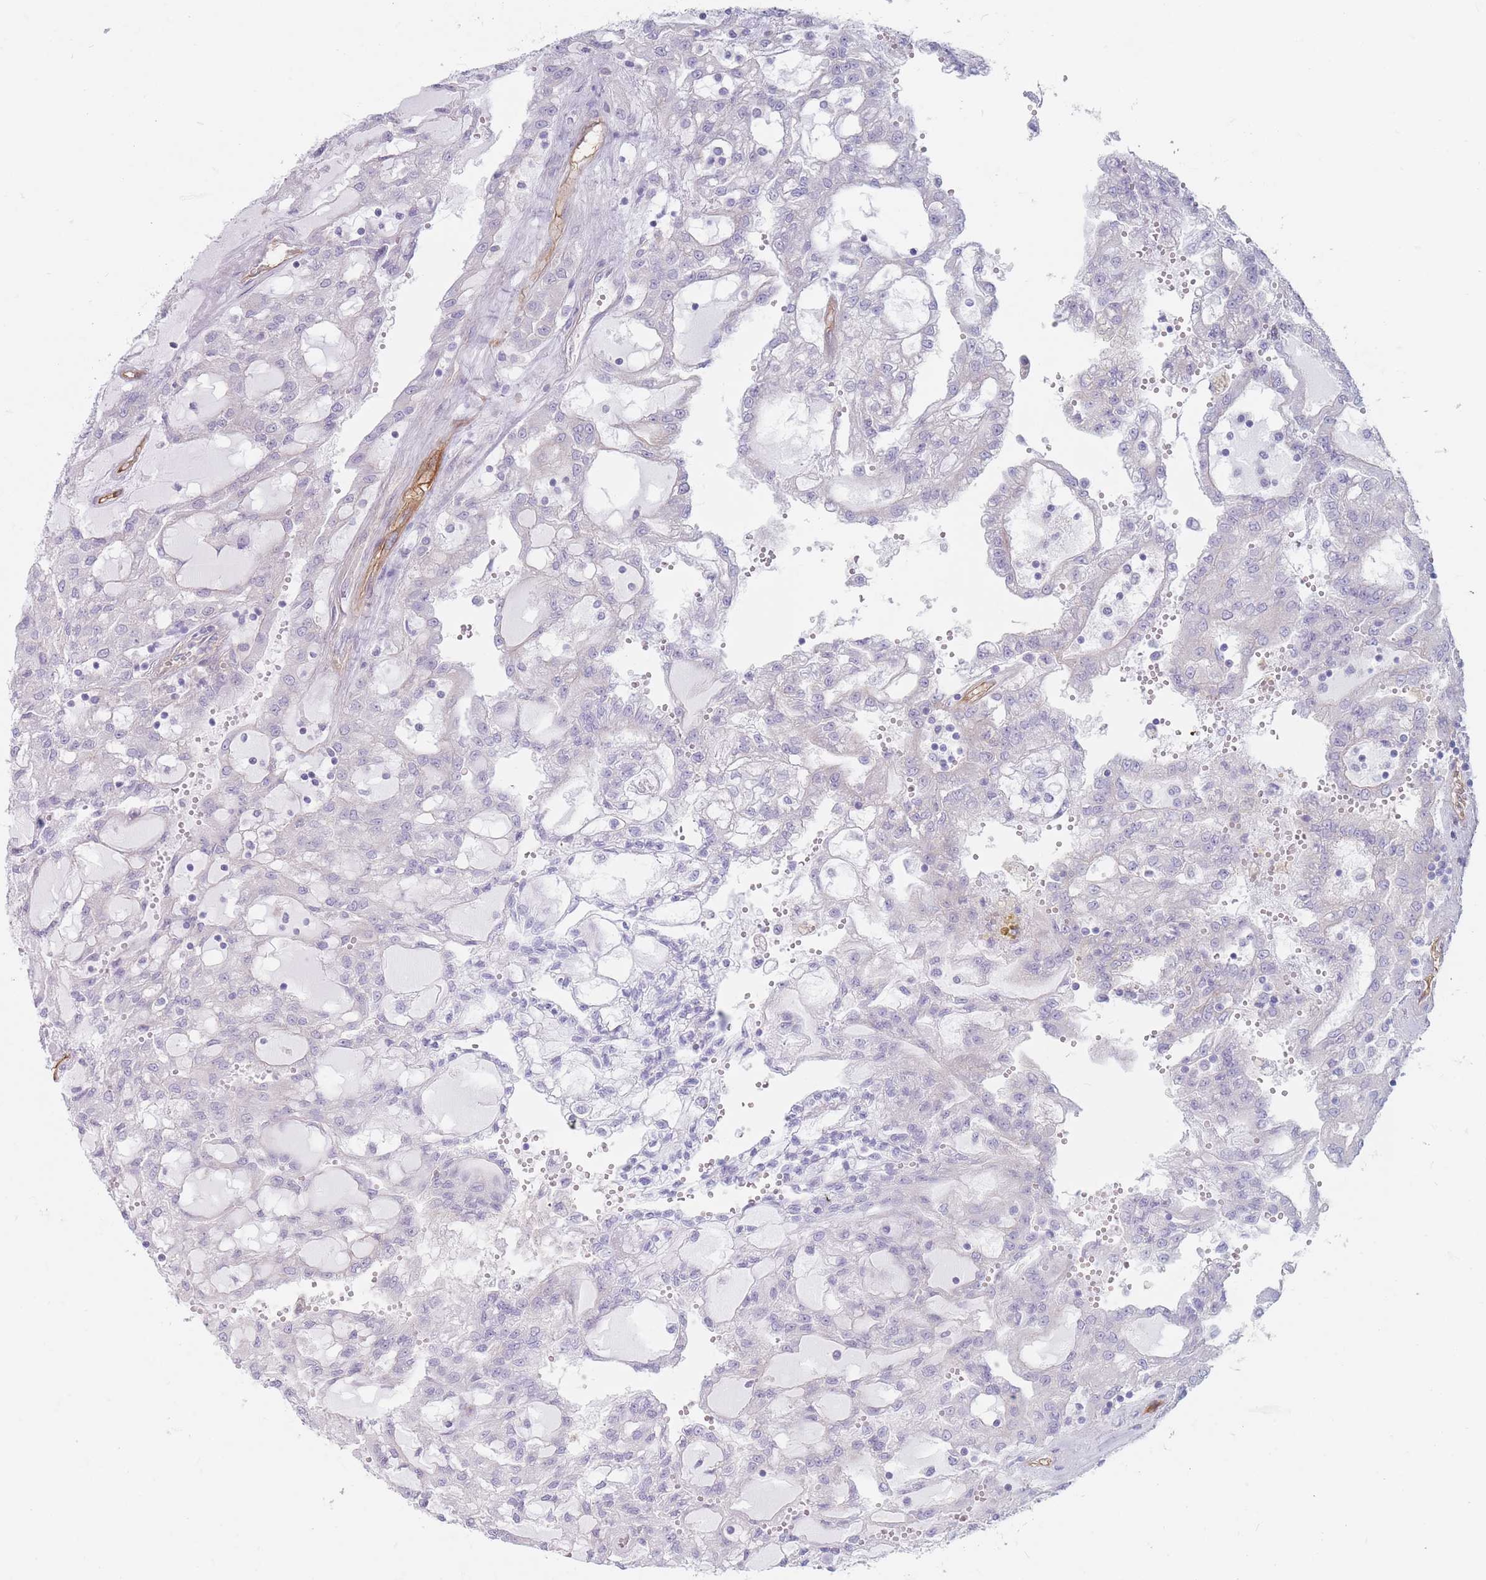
{"staining": {"intensity": "negative", "quantity": "none", "location": "none"}, "tissue": "renal cancer", "cell_type": "Tumor cells", "image_type": "cancer", "snomed": [{"axis": "morphology", "description": "Adenocarcinoma, NOS"}, {"axis": "topography", "description": "Kidney"}], "caption": "An immunohistochemistry micrograph of renal cancer (adenocarcinoma) is shown. There is no staining in tumor cells of renal cancer (adenocarcinoma).", "gene": "PLPP1", "patient": {"sex": "male", "age": 63}}